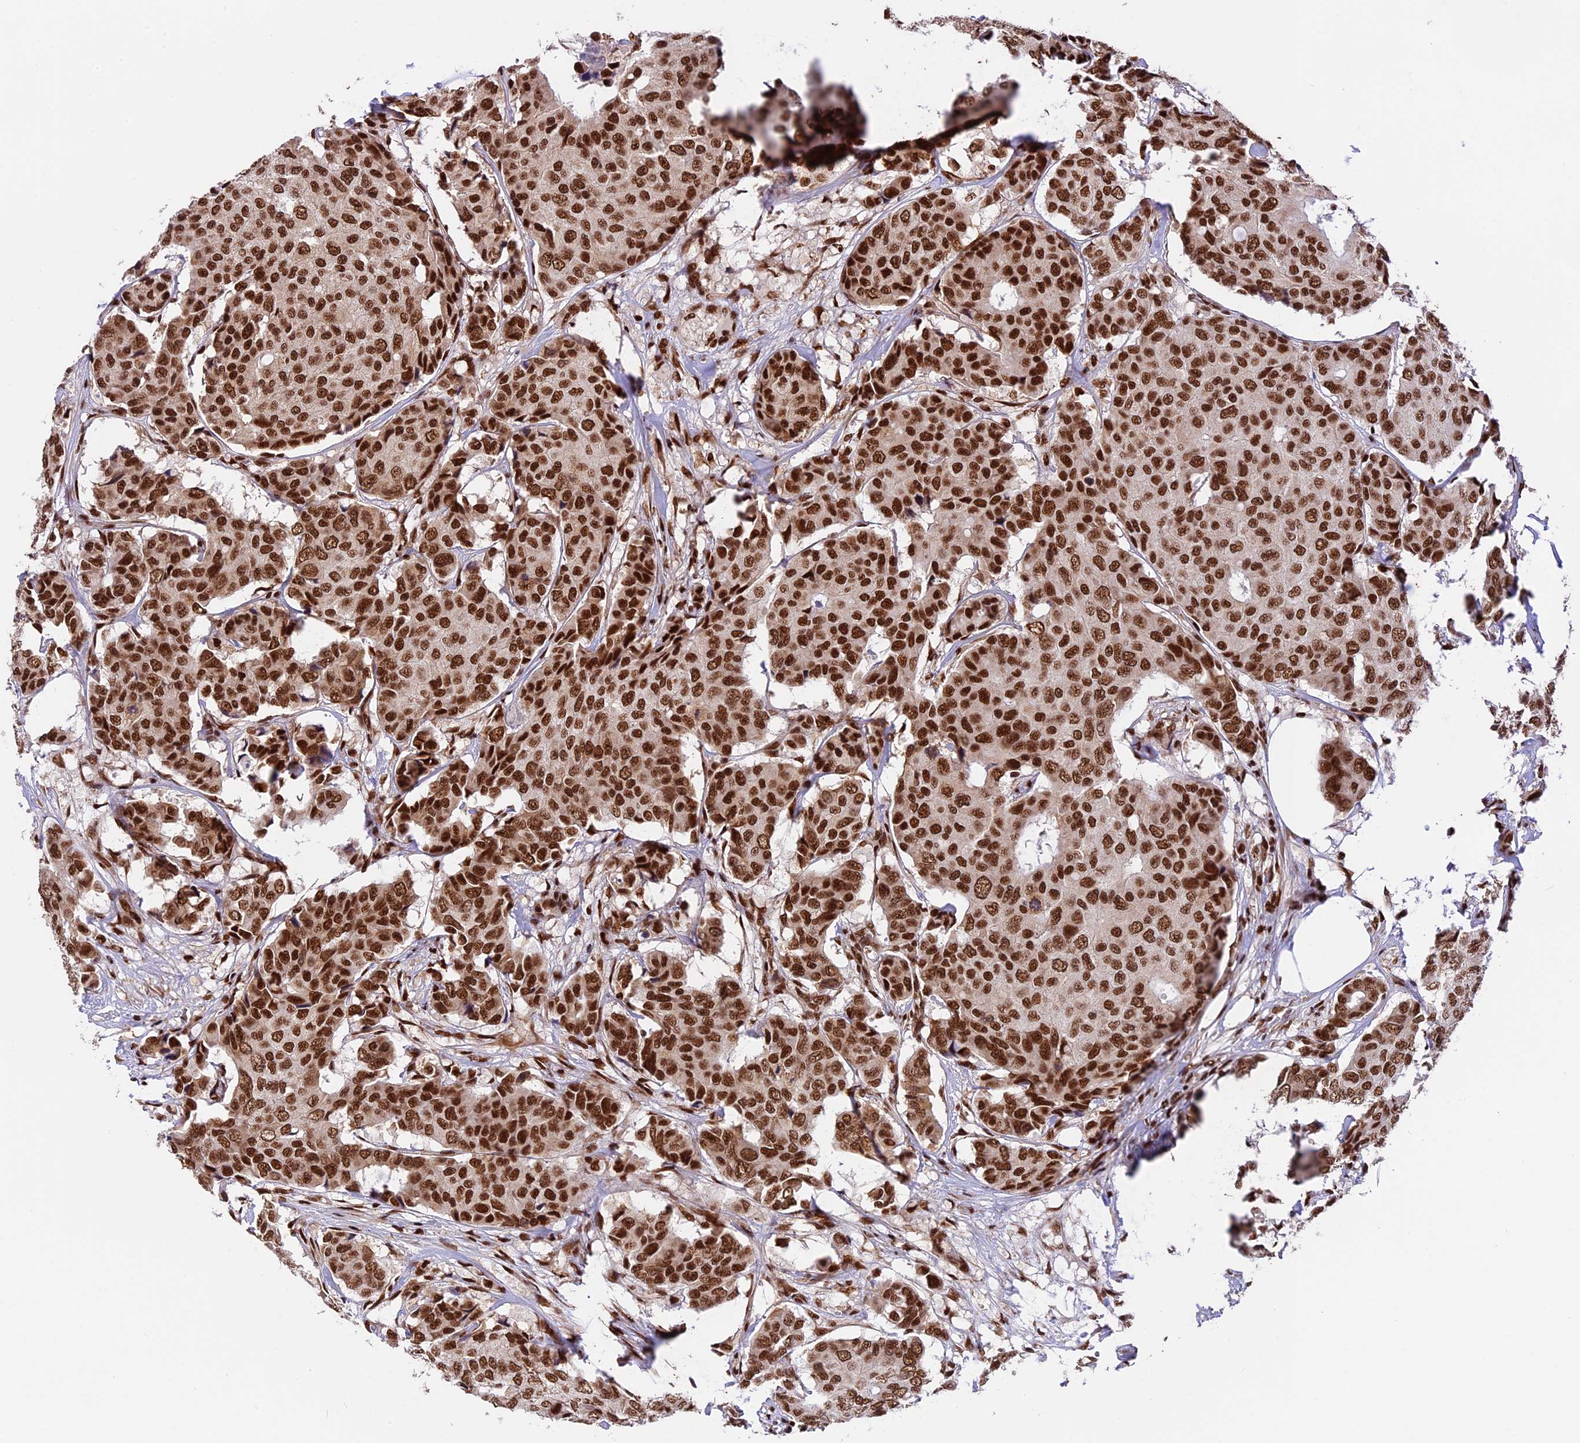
{"staining": {"intensity": "strong", "quantity": ">75%", "location": "nuclear"}, "tissue": "breast cancer", "cell_type": "Tumor cells", "image_type": "cancer", "snomed": [{"axis": "morphology", "description": "Duct carcinoma"}, {"axis": "topography", "description": "Breast"}], "caption": "Breast infiltrating ductal carcinoma stained for a protein (brown) shows strong nuclear positive expression in about >75% of tumor cells.", "gene": "RAMAC", "patient": {"sex": "female", "age": 75}}